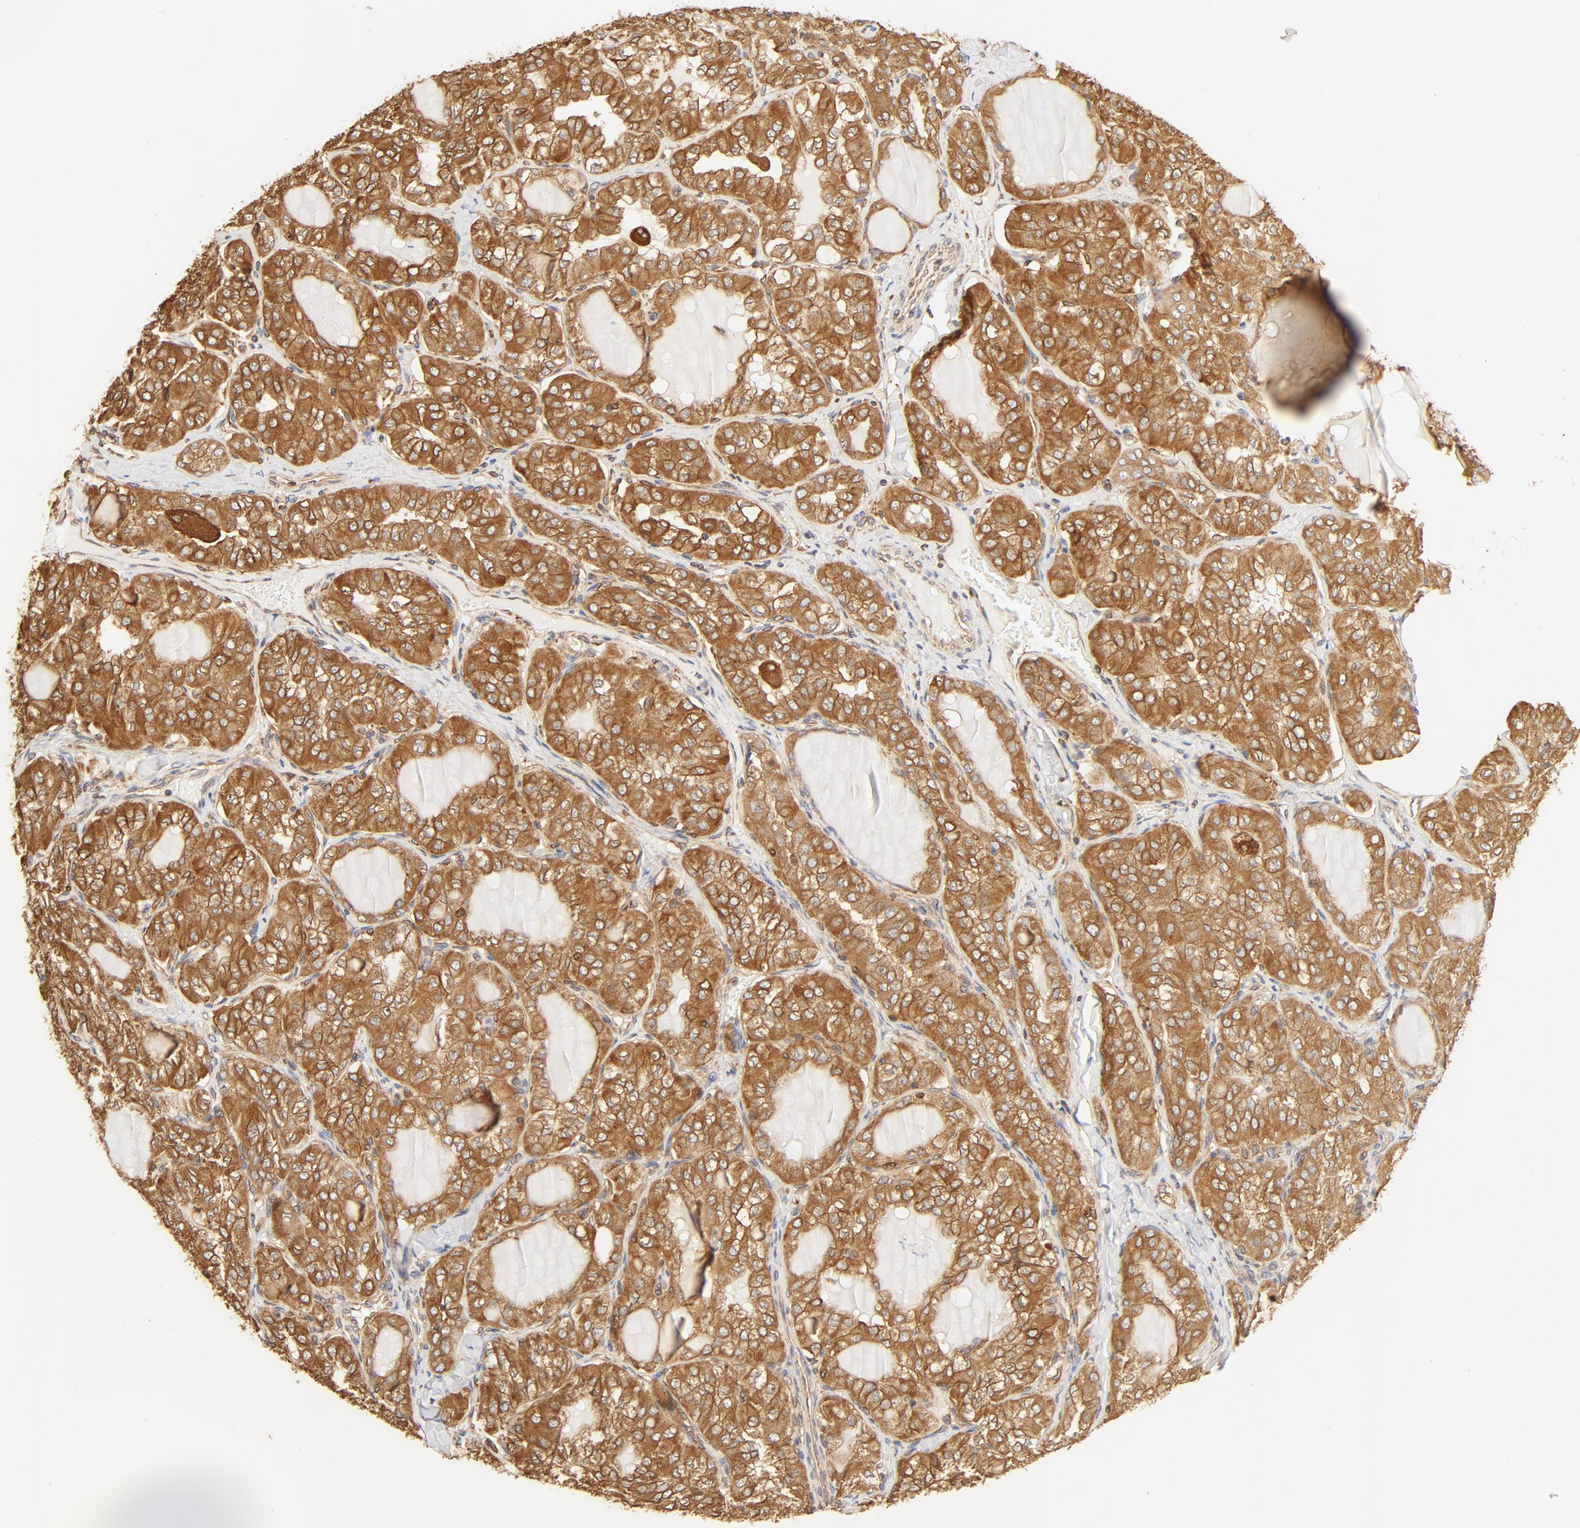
{"staining": {"intensity": "moderate", "quantity": ">75%", "location": "cytoplasmic/membranous"}, "tissue": "thyroid cancer", "cell_type": "Tumor cells", "image_type": "cancer", "snomed": [{"axis": "morphology", "description": "Papillary adenocarcinoma, NOS"}, {"axis": "topography", "description": "Thyroid gland"}], "caption": "Thyroid papillary adenocarcinoma tissue exhibits moderate cytoplasmic/membranous positivity in about >75% of tumor cells The protein of interest is shown in brown color, while the nuclei are stained blue.", "gene": "BCAP31", "patient": {"sex": "male", "age": 20}}